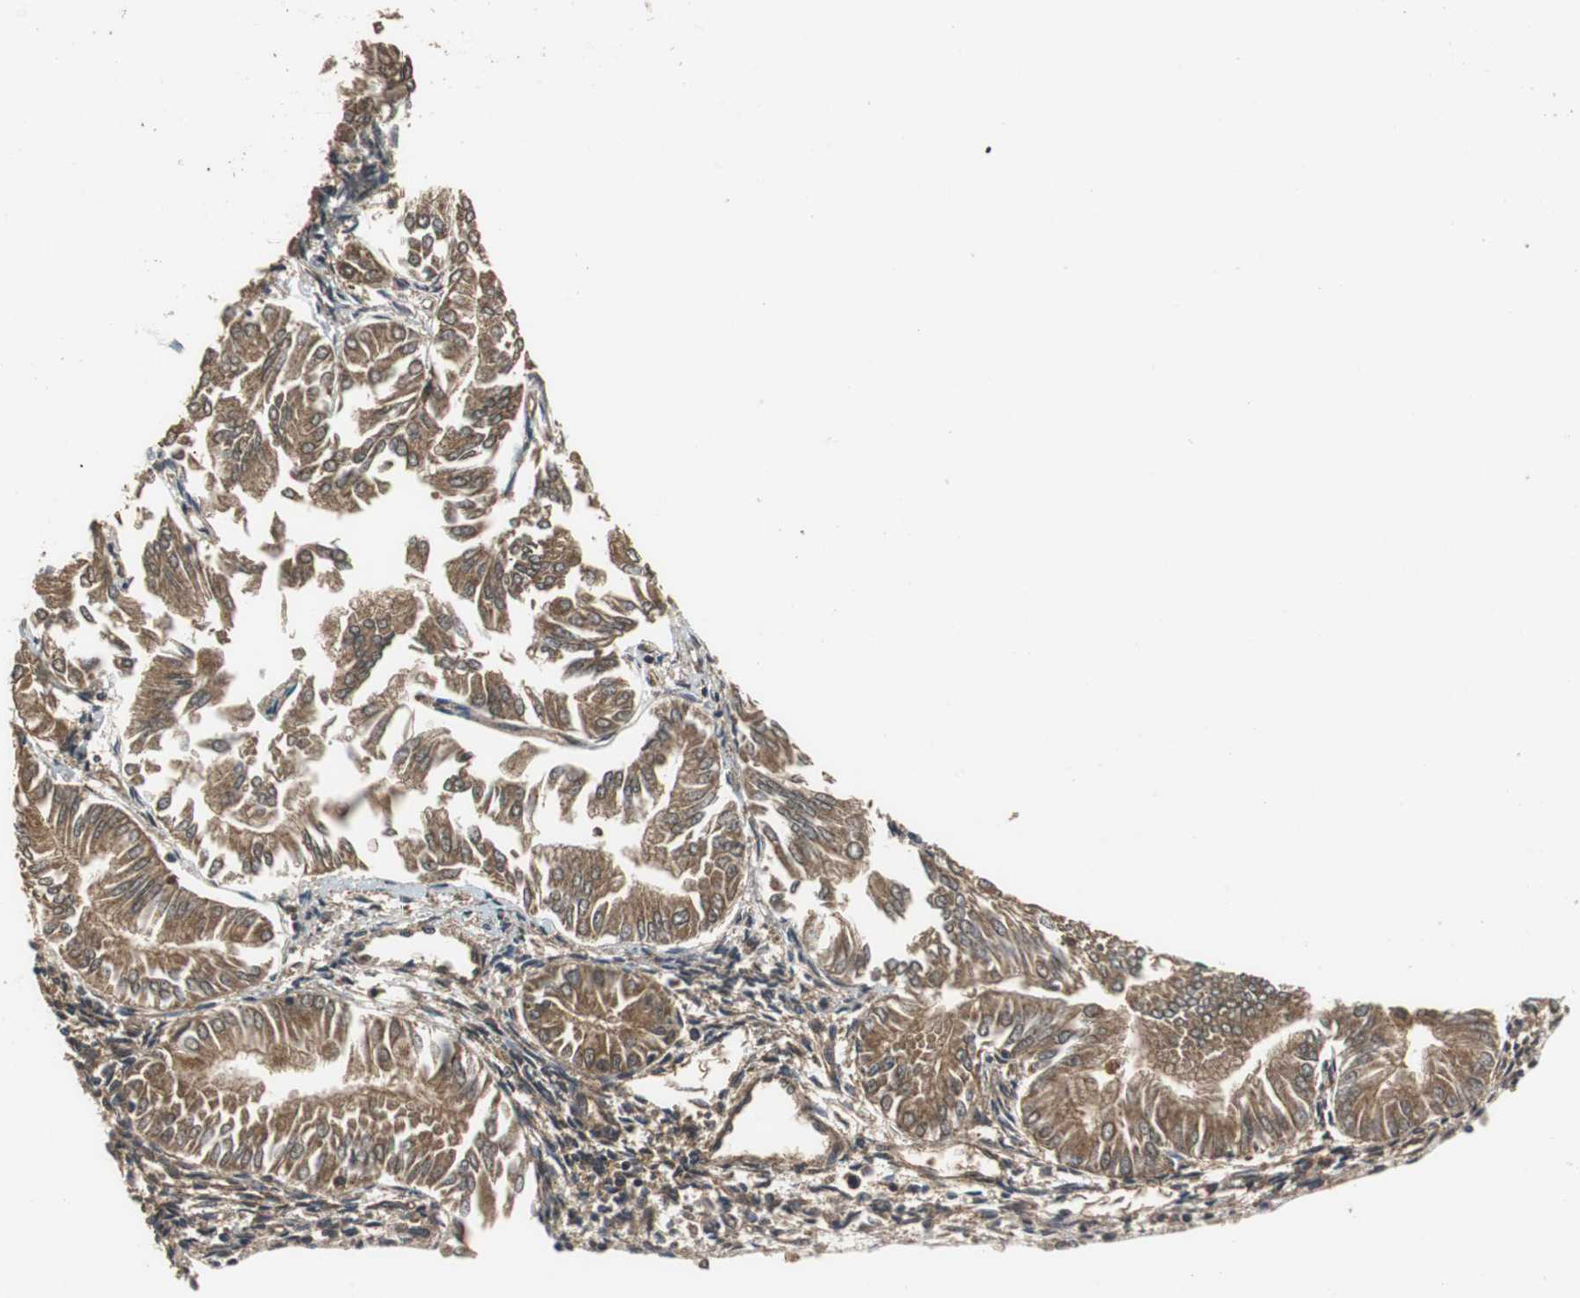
{"staining": {"intensity": "moderate", "quantity": ">75%", "location": "cytoplasmic/membranous"}, "tissue": "endometrial cancer", "cell_type": "Tumor cells", "image_type": "cancer", "snomed": [{"axis": "morphology", "description": "Adenocarcinoma, NOS"}, {"axis": "topography", "description": "Endometrium"}], "caption": "Tumor cells reveal medium levels of moderate cytoplasmic/membranous staining in approximately >75% of cells in human endometrial adenocarcinoma.", "gene": "VBP1", "patient": {"sex": "female", "age": 53}}